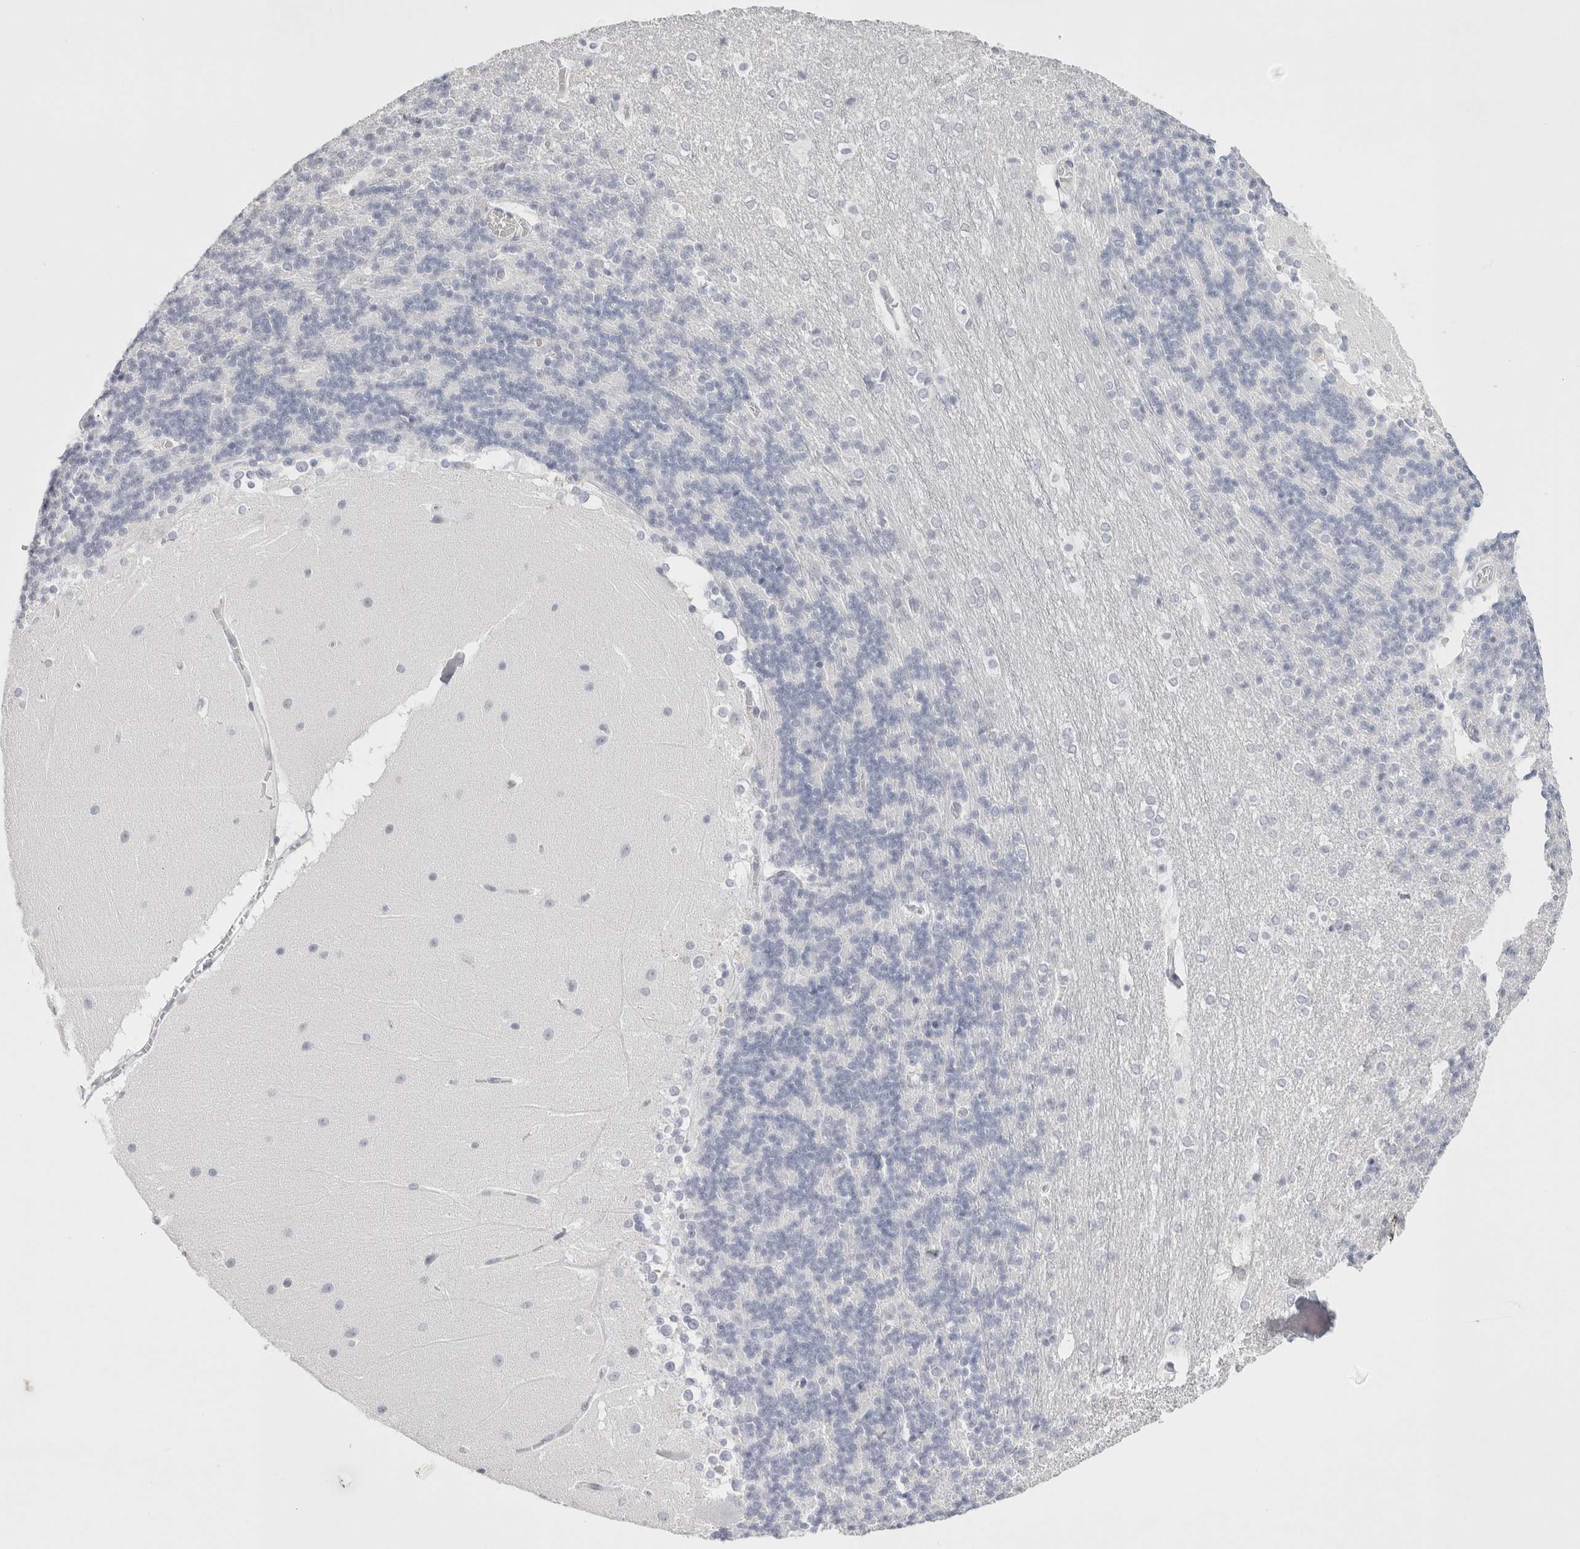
{"staining": {"intensity": "negative", "quantity": "none", "location": "none"}, "tissue": "cerebellum", "cell_type": "Cells in granular layer", "image_type": "normal", "snomed": [{"axis": "morphology", "description": "Normal tissue, NOS"}, {"axis": "topography", "description": "Cerebellum"}], "caption": "High magnification brightfield microscopy of unremarkable cerebellum stained with DAB (brown) and counterstained with hematoxylin (blue): cells in granular layer show no significant staining. (Brightfield microscopy of DAB immunohistochemistry (IHC) at high magnification).", "gene": "GARIN1A", "patient": {"sex": "female", "age": 19}}